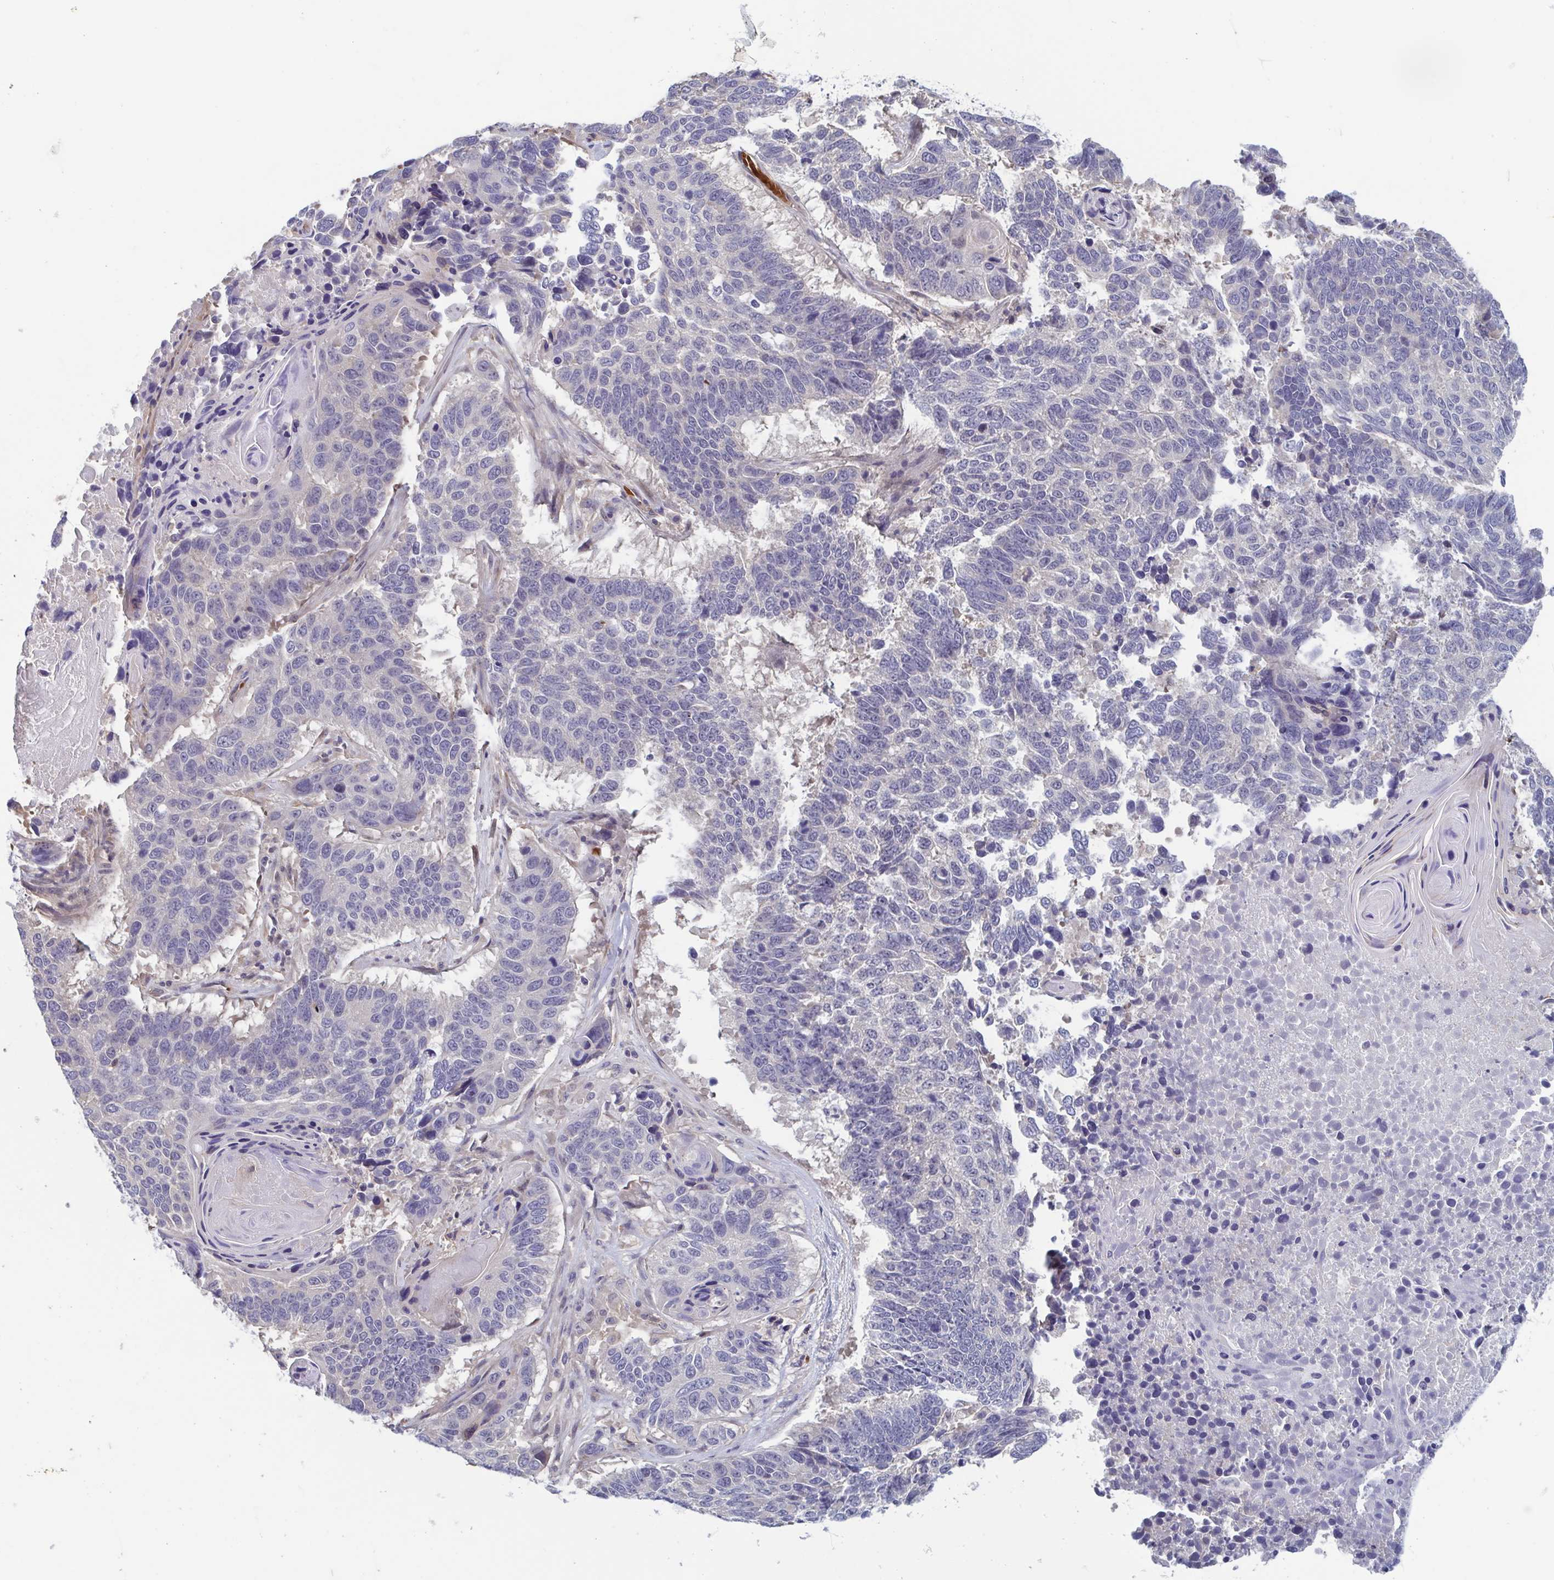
{"staining": {"intensity": "negative", "quantity": "none", "location": "none"}, "tissue": "lung cancer", "cell_type": "Tumor cells", "image_type": "cancer", "snomed": [{"axis": "morphology", "description": "Squamous cell carcinoma, NOS"}, {"axis": "topography", "description": "Lung"}], "caption": "This is an immunohistochemistry micrograph of human lung cancer. There is no positivity in tumor cells.", "gene": "LRRC38", "patient": {"sex": "male", "age": 73}}